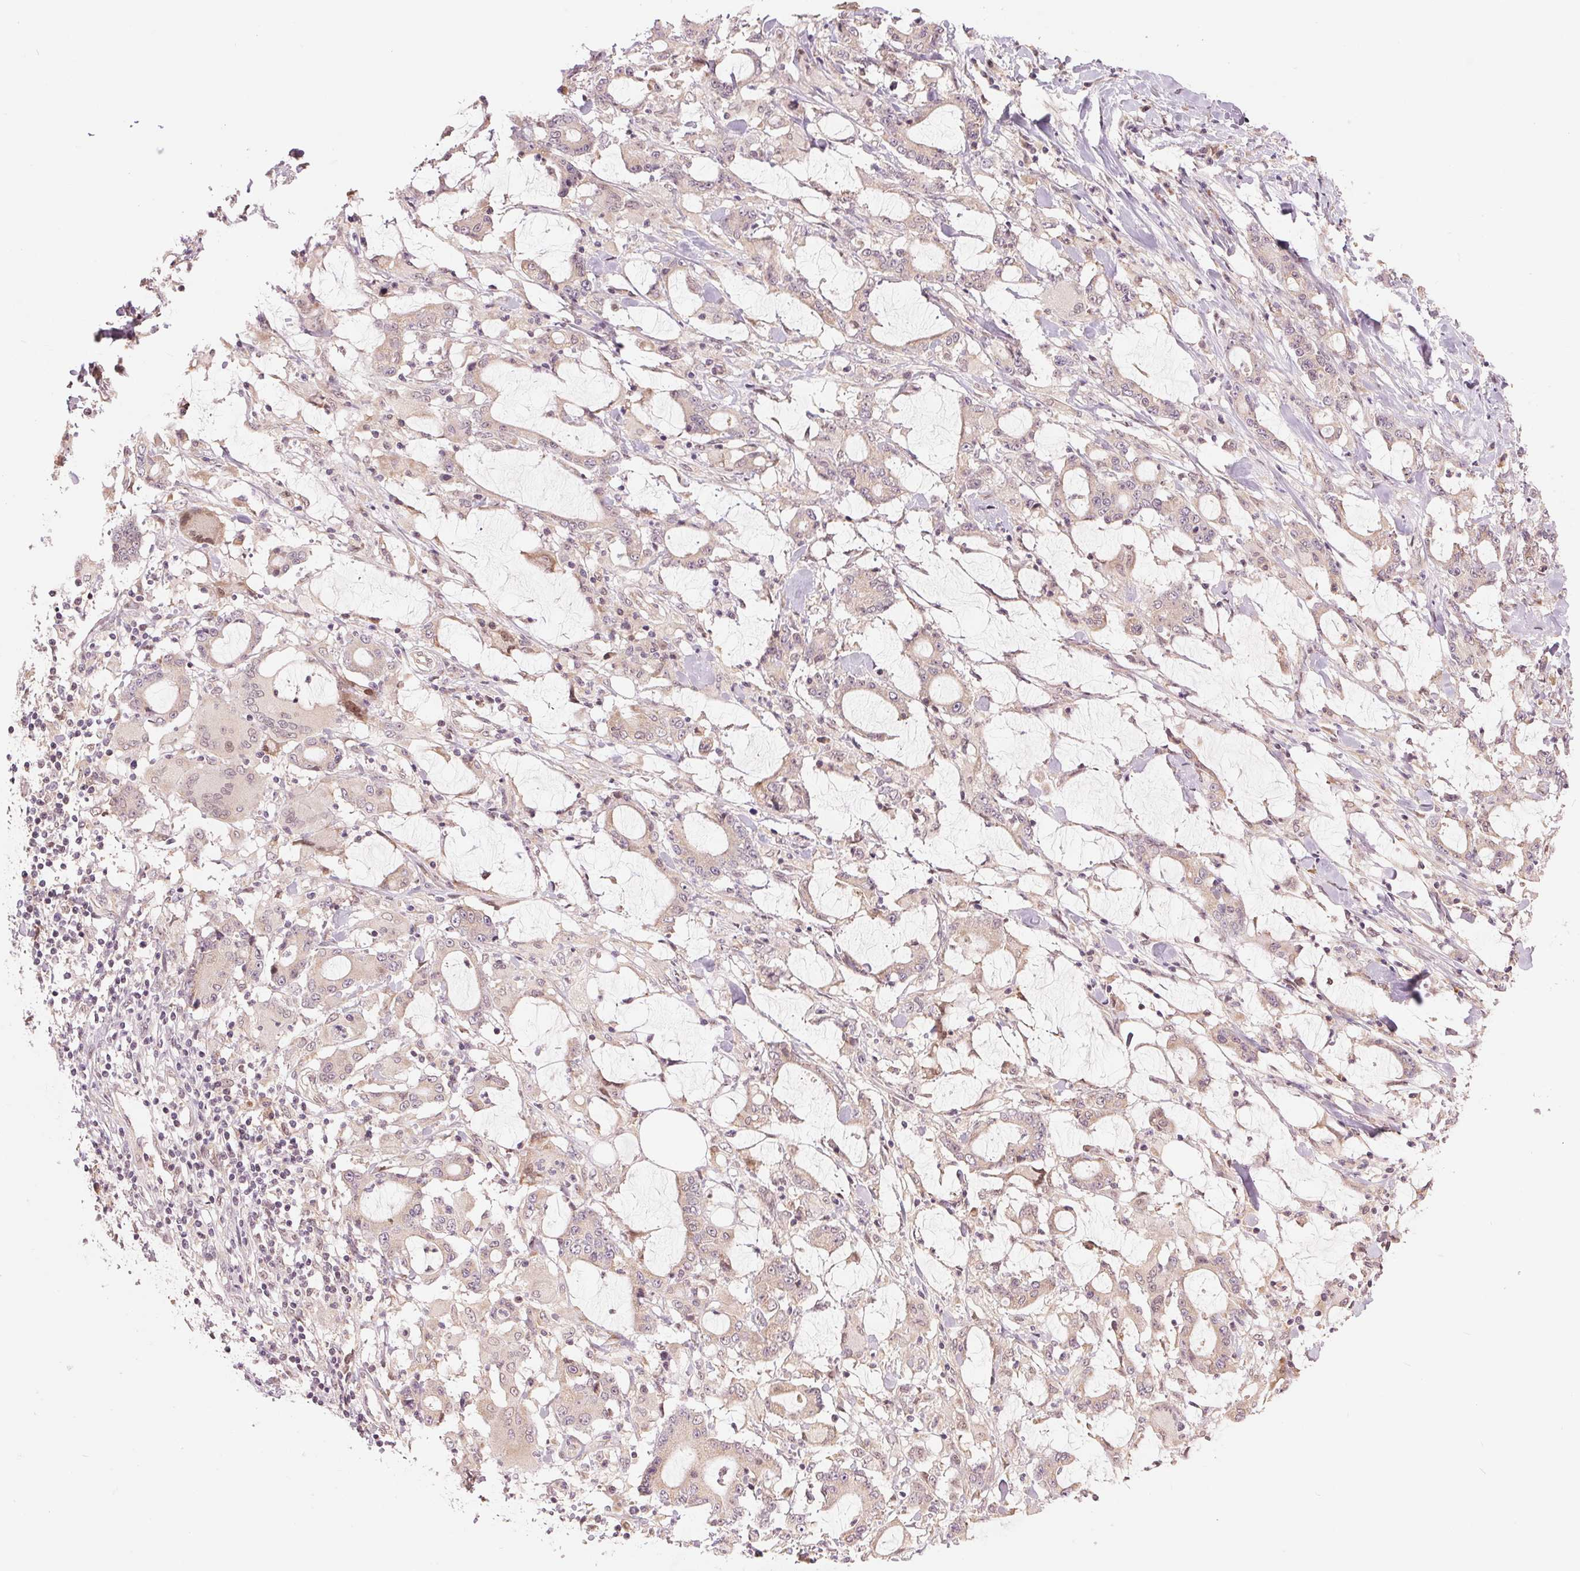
{"staining": {"intensity": "negative", "quantity": "none", "location": "none"}, "tissue": "stomach cancer", "cell_type": "Tumor cells", "image_type": "cancer", "snomed": [{"axis": "morphology", "description": "Adenocarcinoma, NOS"}, {"axis": "topography", "description": "Stomach, upper"}], "caption": "Immunohistochemistry (IHC) micrograph of neoplastic tissue: human stomach cancer (adenocarcinoma) stained with DAB (3,3'-diaminobenzidine) reveals no significant protein expression in tumor cells. Nuclei are stained in blue.", "gene": "ERI3", "patient": {"sex": "male", "age": 68}}